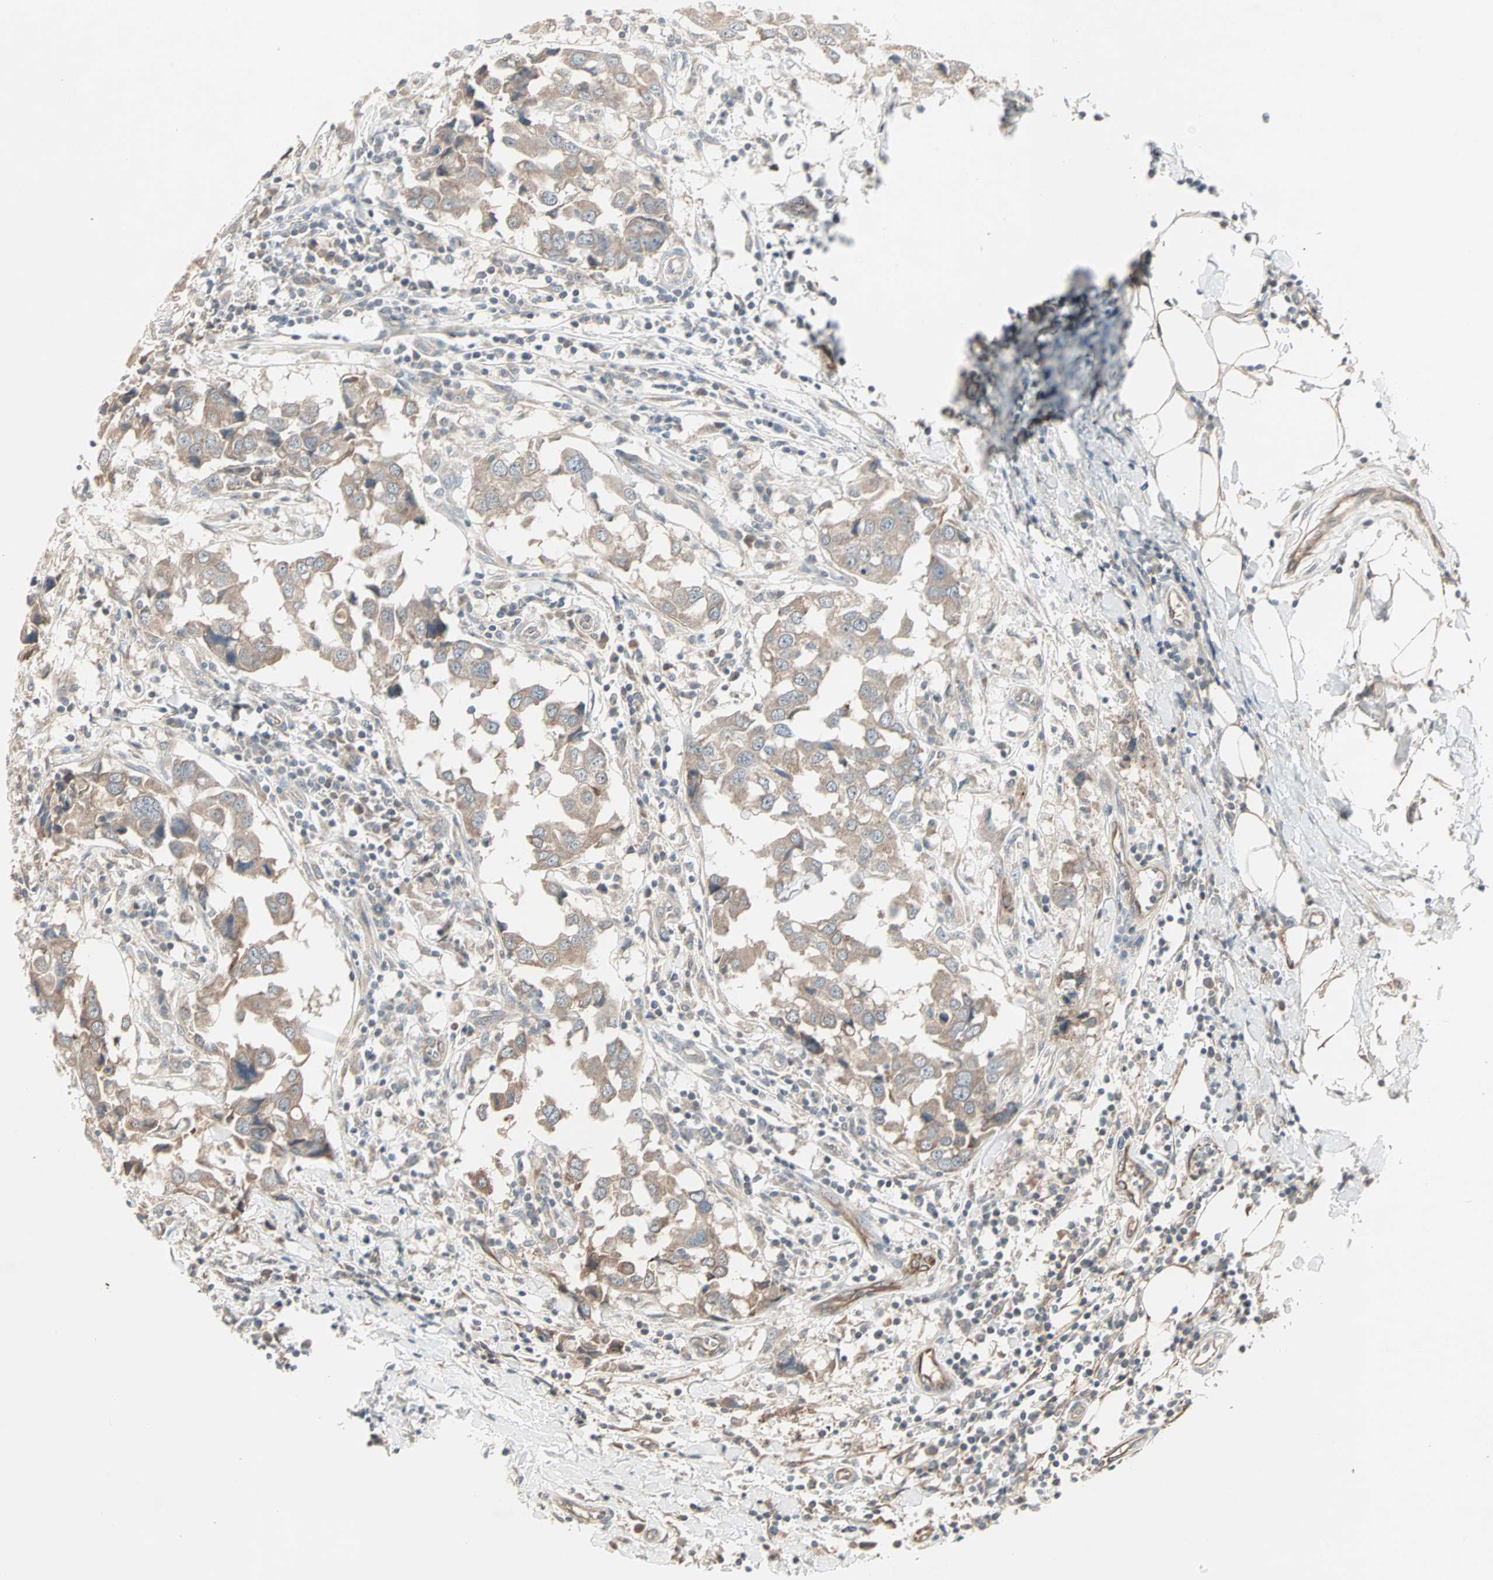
{"staining": {"intensity": "weak", "quantity": "25%-75%", "location": "cytoplasmic/membranous"}, "tissue": "breast cancer", "cell_type": "Tumor cells", "image_type": "cancer", "snomed": [{"axis": "morphology", "description": "Duct carcinoma"}, {"axis": "topography", "description": "Breast"}], "caption": "Brown immunohistochemical staining in breast cancer (infiltrating ductal carcinoma) shows weak cytoplasmic/membranous expression in about 25%-75% of tumor cells.", "gene": "JMJD7-PLA2G4B", "patient": {"sex": "female", "age": 27}}